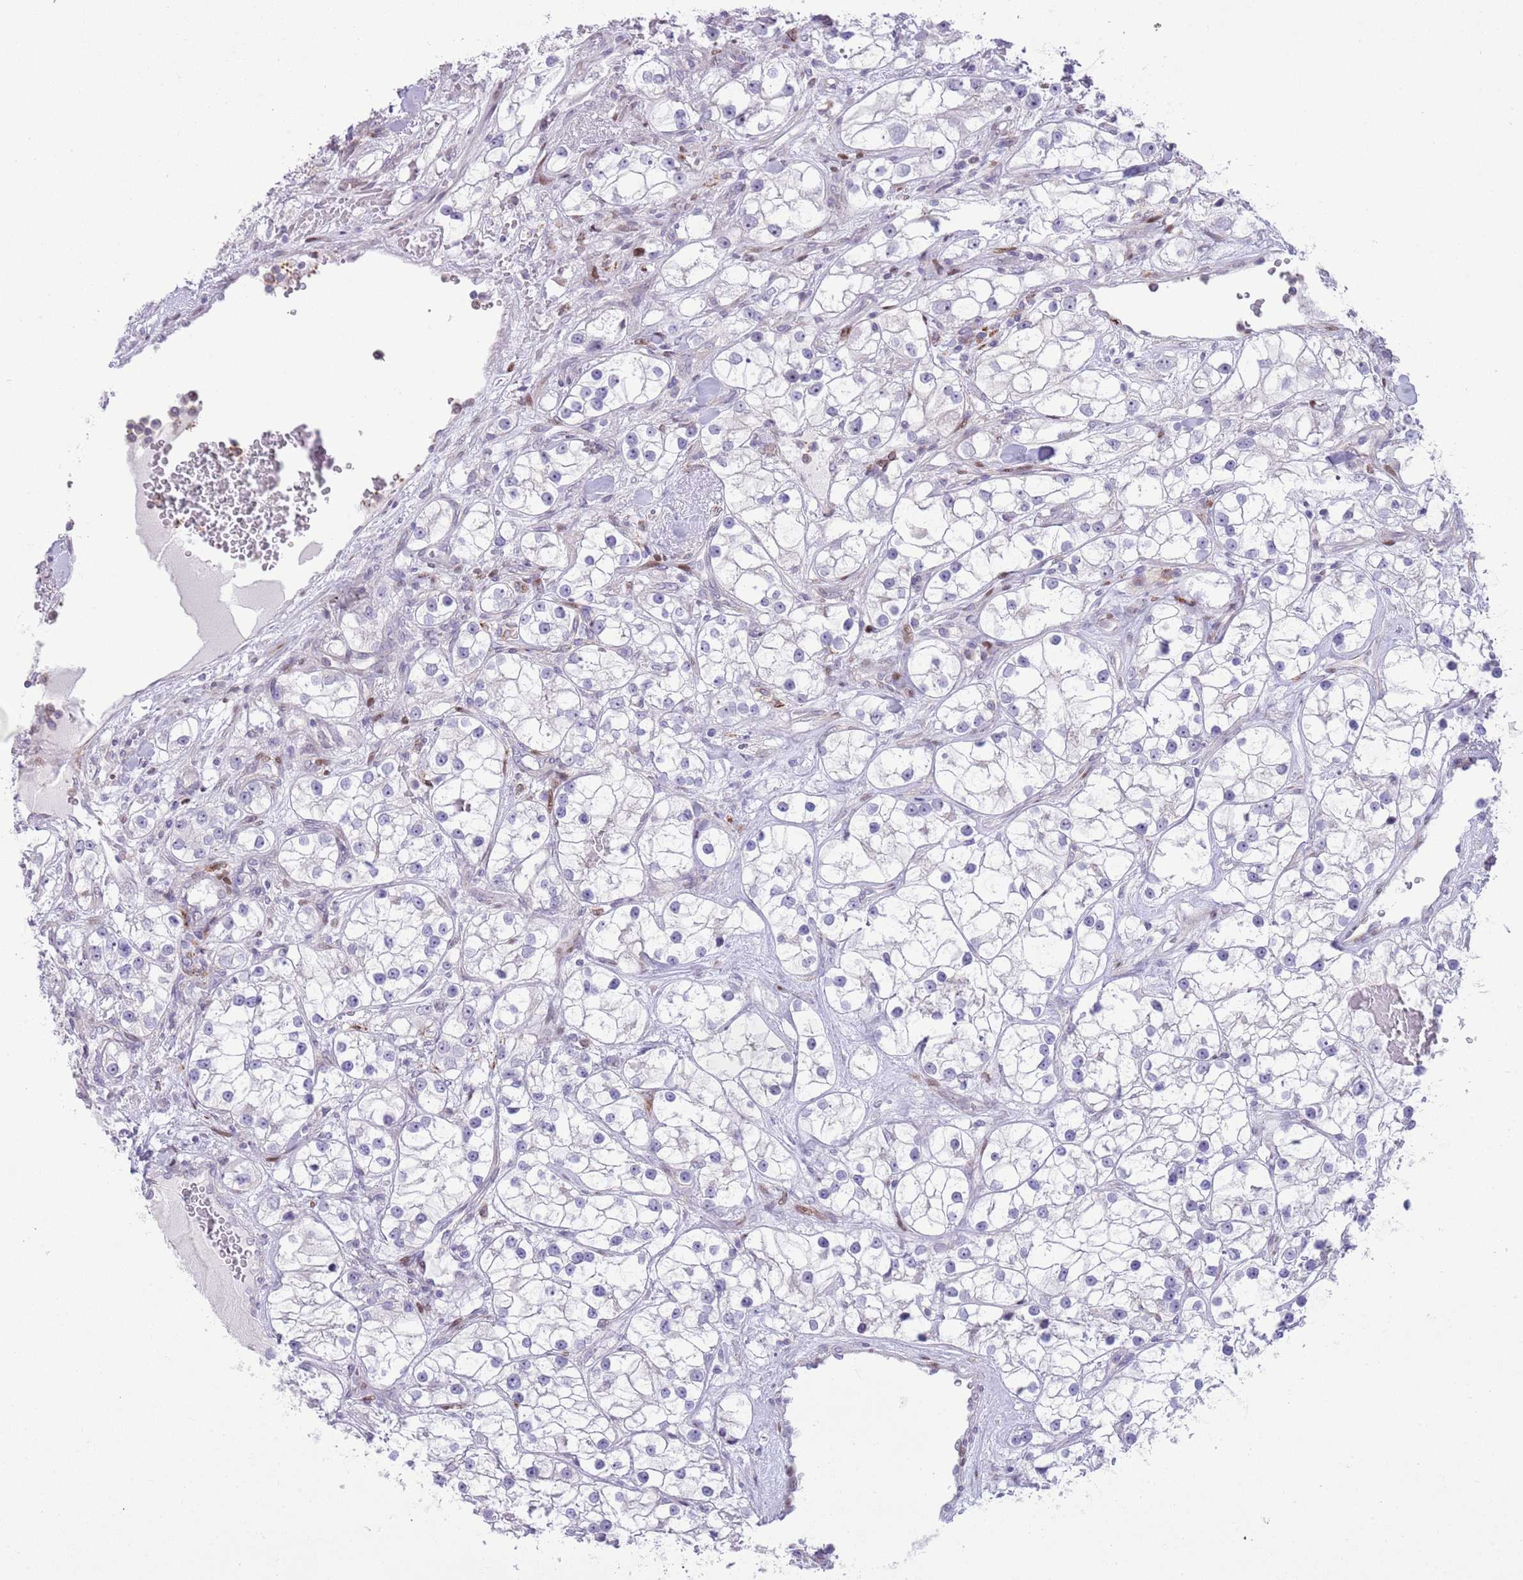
{"staining": {"intensity": "negative", "quantity": "none", "location": "none"}, "tissue": "renal cancer", "cell_type": "Tumor cells", "image_type": "cancer", "snomed": [{"axis": "morphology", "description": "Adenocarcinoma, NOS"}, {"axis": "topography", "description": "Kidney"}], "caption": "The histopathology image demonstrates no staining of tumor cells in renal adenocarcinoma. The staining is performed using DAB (3,3'-diaminobenzidine) brown chromogen with nuclei counter-stained in using hematoxylin.", "gene": "ANO8", "patient": {"sex": "male", "age": 77}}